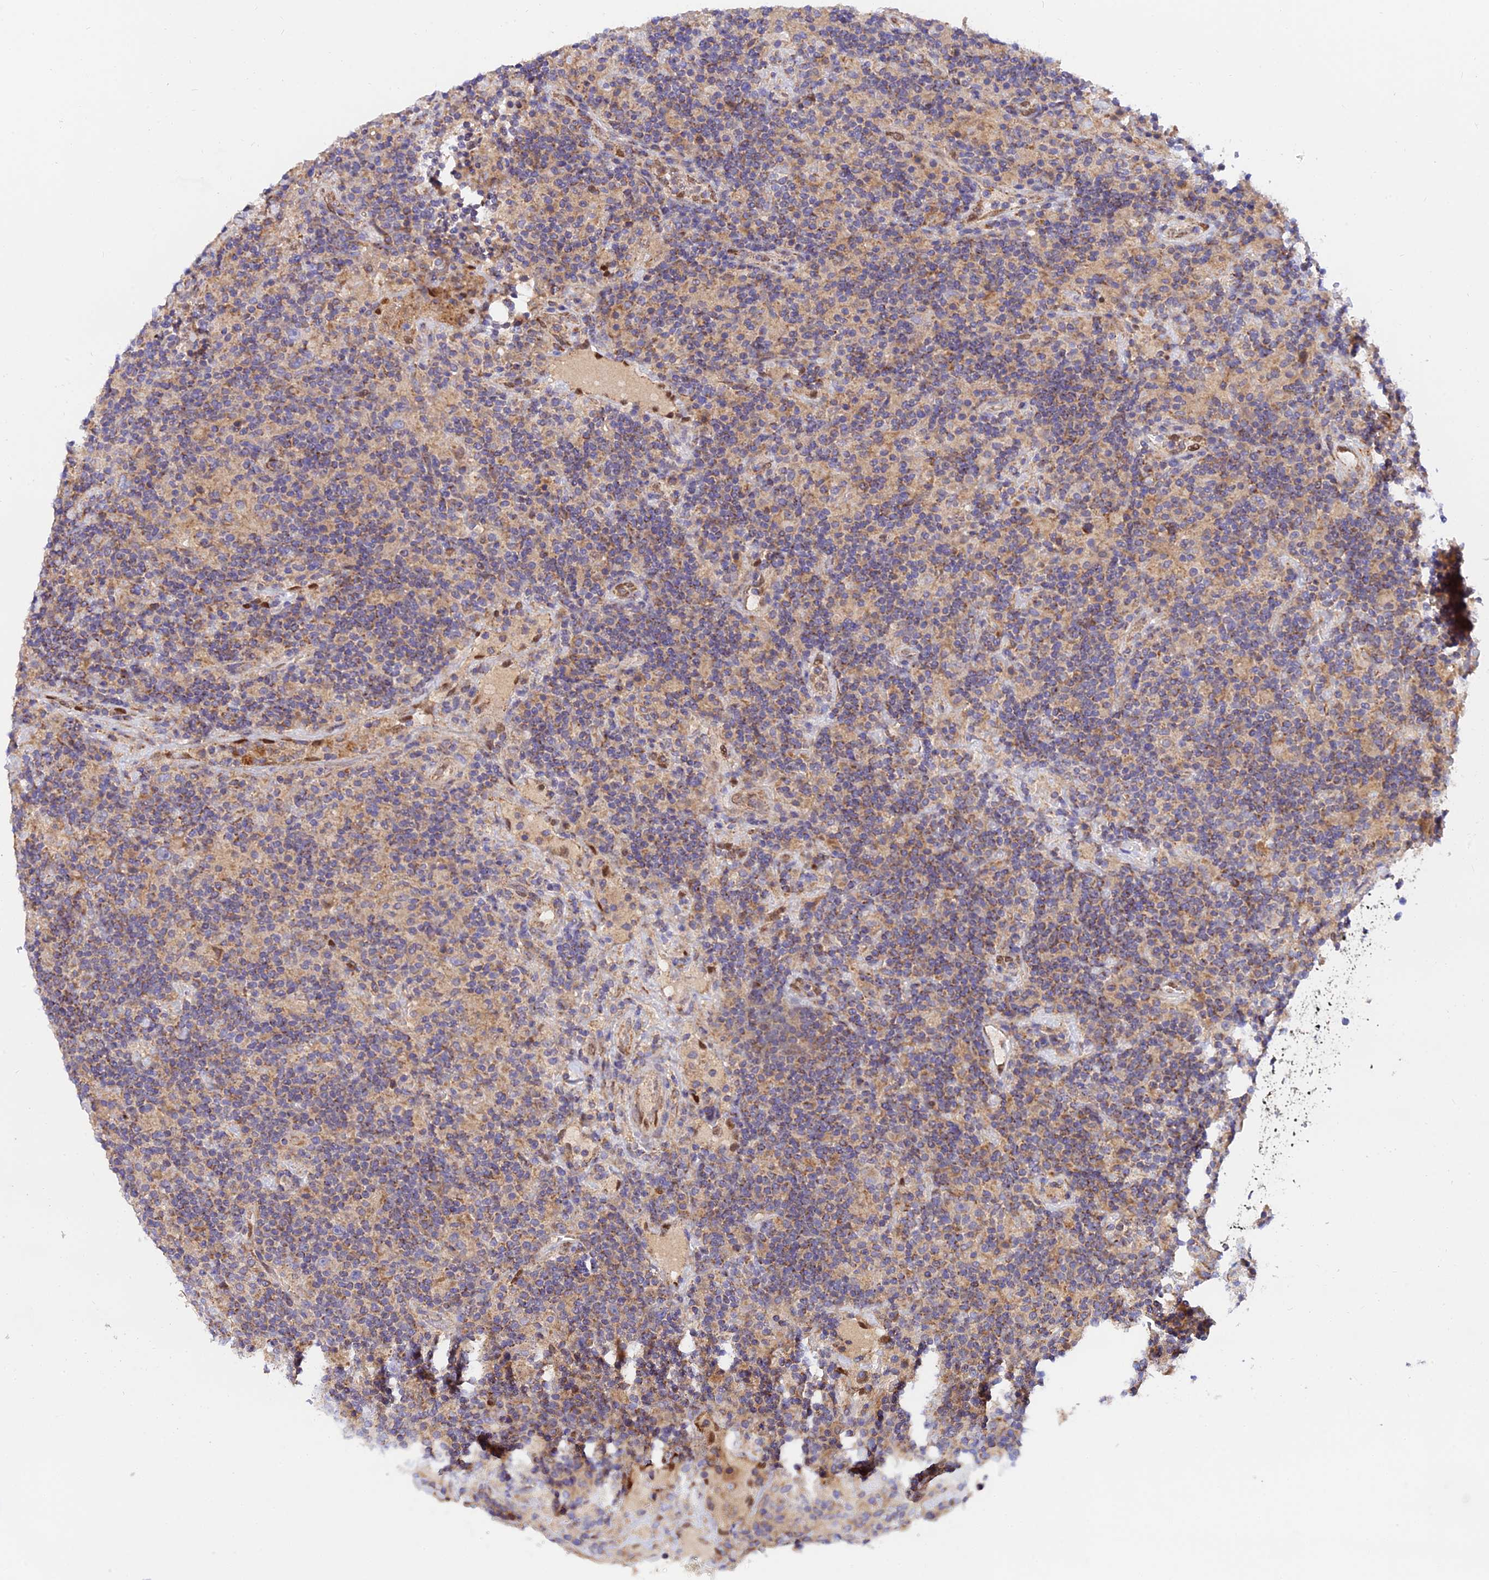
{"staining": {"intensity": "weak", "quantity": "<25%", "location": "cytoplasmic/membranous"}, "tissue": "lymphoma", "cell_type": "Tumor cells", "image_type": "cancer", "snomed": [{"axis": "morphology", "description": "Hodgkin's disease, NOS"}, {"axis": "topography", "description": "Lymph node"}], "caption": "Tumor cells are negative for brown protein staining in Hodgkin's disease.", "gene": "PODNL1", "patient": {"sex": "male", "age": 70}}